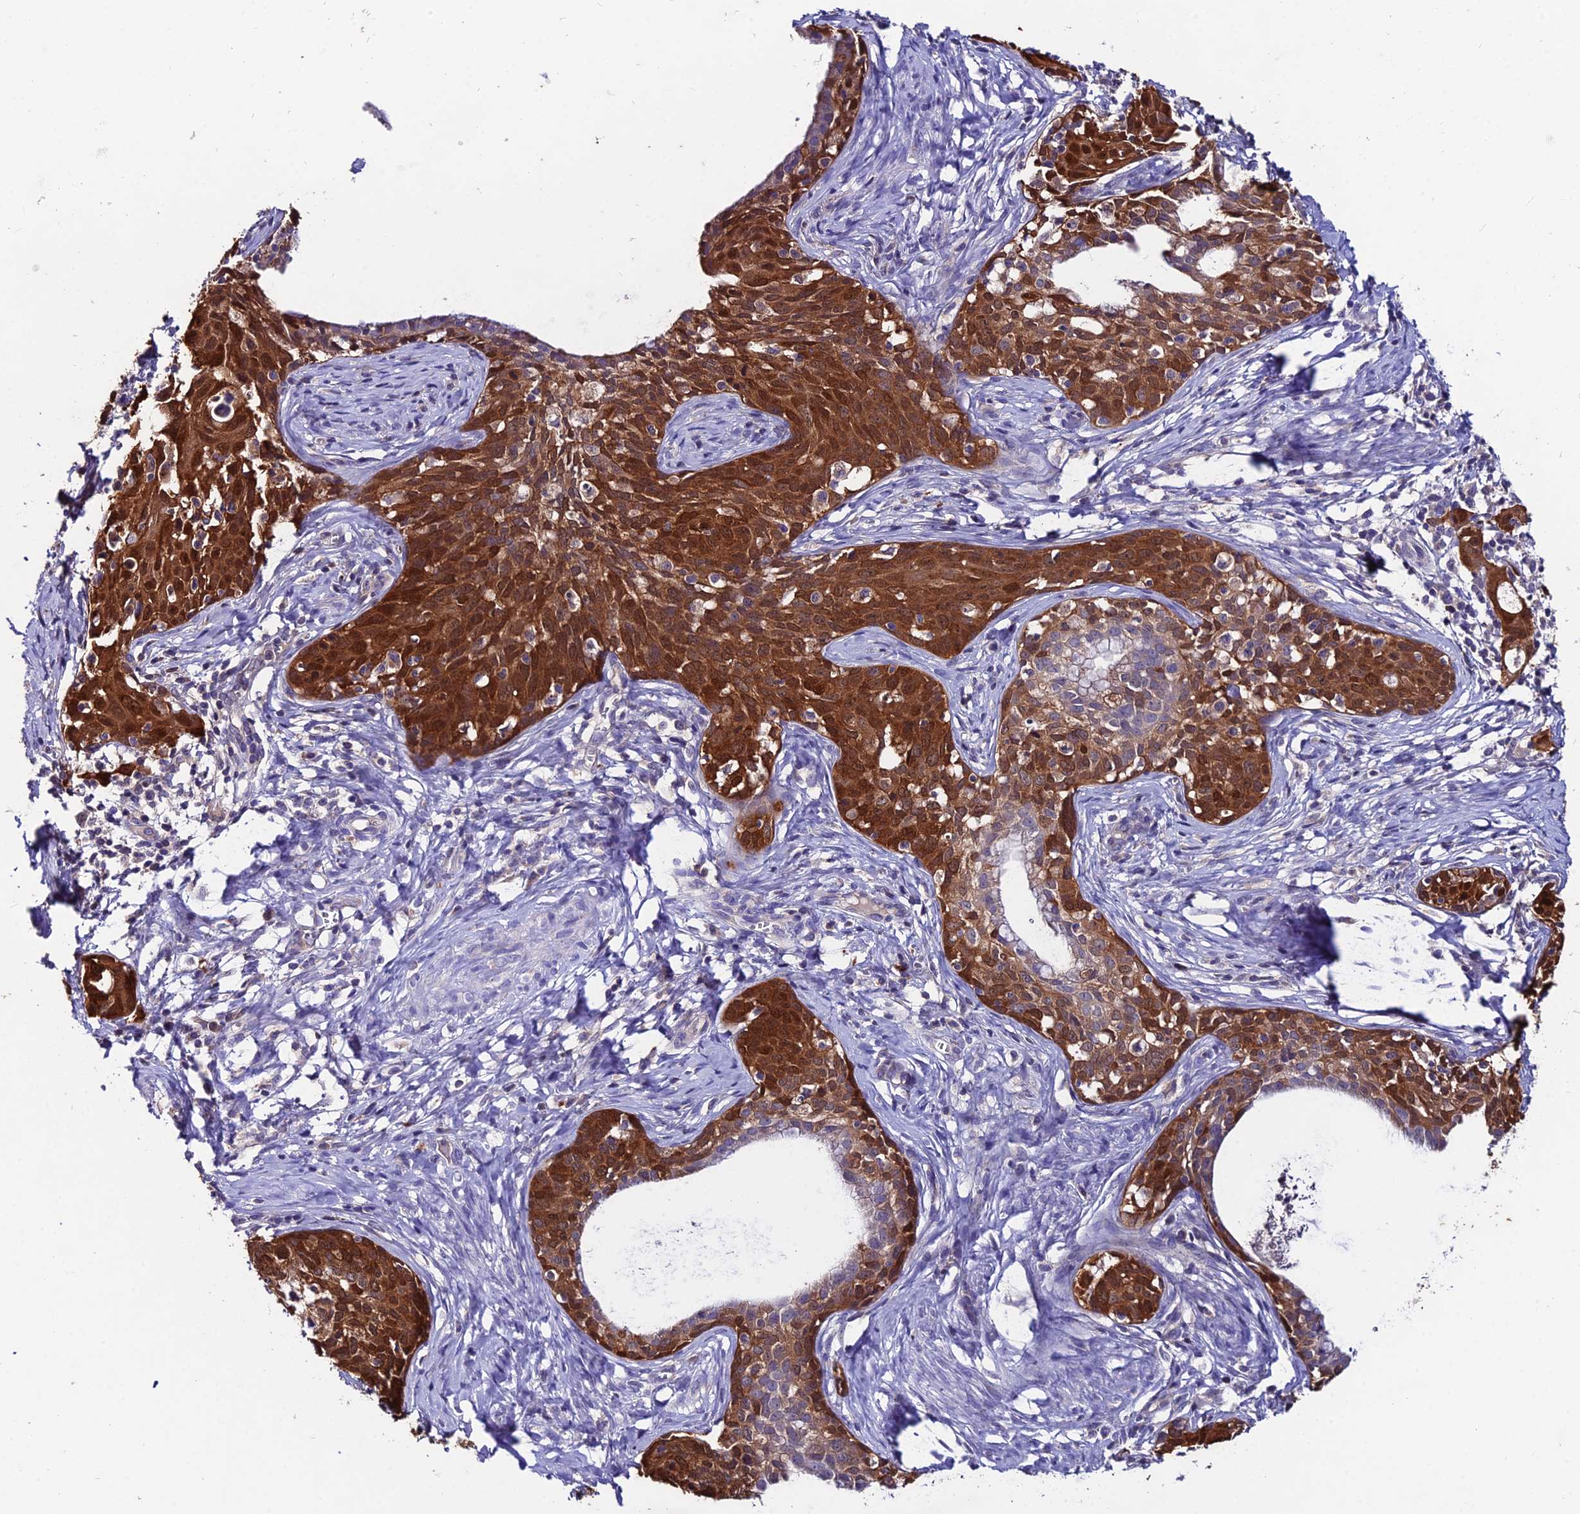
{"staining": {"intensity": "strong", "quantity": ">75%", "location": "cytoplasmic/membranous,nuclear"}, "tissue": "cervical cancer", "cell_type": "Tumor cells", "image_type": "cancer", "snomed": [{"axis": "morphology", "description": "Squamous cell carcinoma, NOS"}, {"axis": "topography", "description": "Cervix"}], "caption": "Immunohistochemistry (DAB) staining of cervical cancer reveals strong cytoplasmic/membranous and nuclear protein positivity in approximately >75% of tumor cells.", "gene": "LGALS7", "patient": {"sex": "female", "age": 52}}